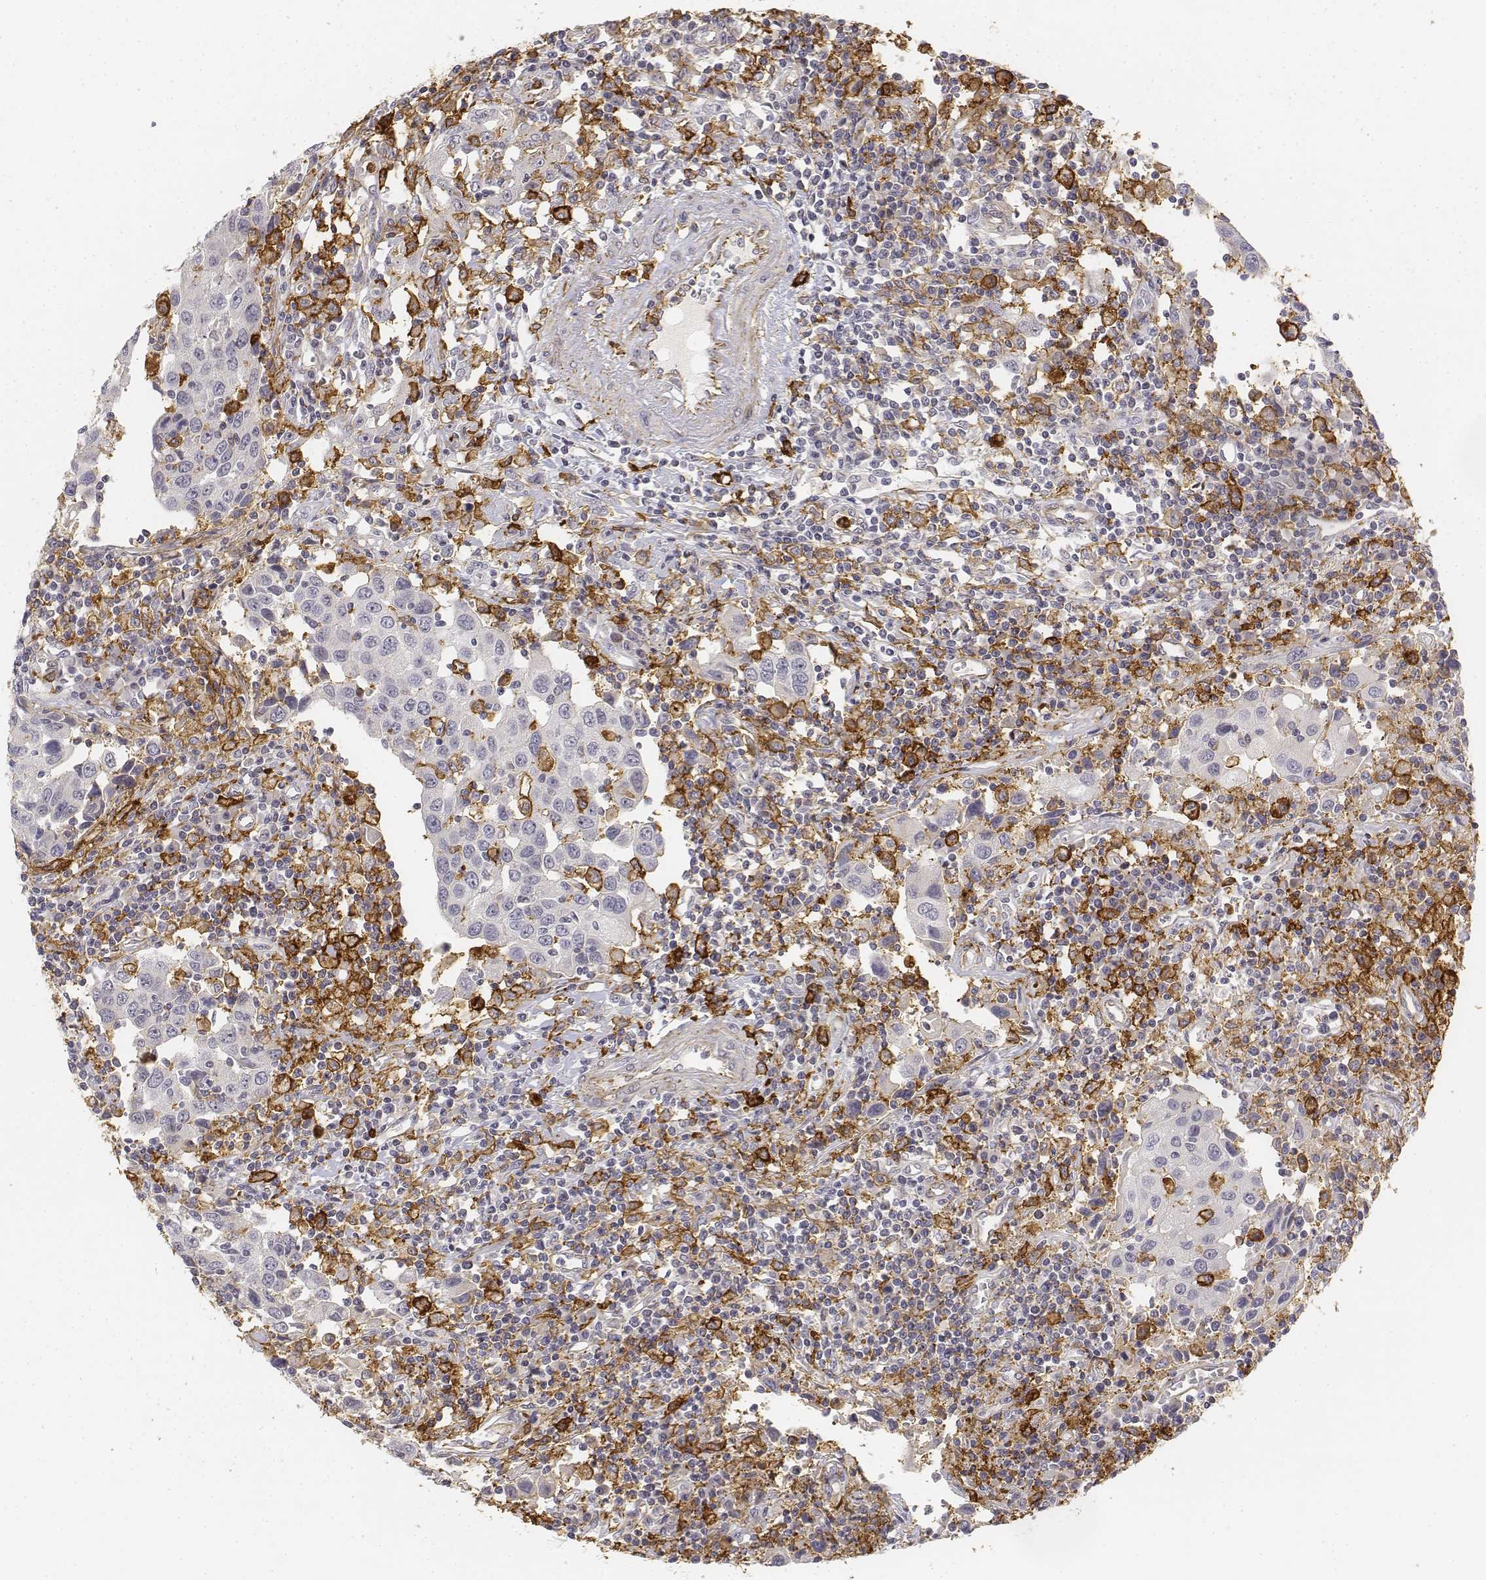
{"staining": {"intensity": "negative", "quantity": "none", "location": "none"}, "tissue": "urothelial cancer", "cell_type": "Tumor cells", "image_type": "cancer", "snomed": [{"axis": "morphology", "description": "Urothelial carcinoma, High grade"}, {"axis": "topography", "description": "Urinary bladder"}], "caption": "High magnification brightfield microscopy of high-grade urothelial carcinoma stained with DAB (brown) and counterstained with hematoxylin (blue): tumor cells show no significant staining.", "gene": "CD14", "patient": {"sex": "female", "age": 85}}